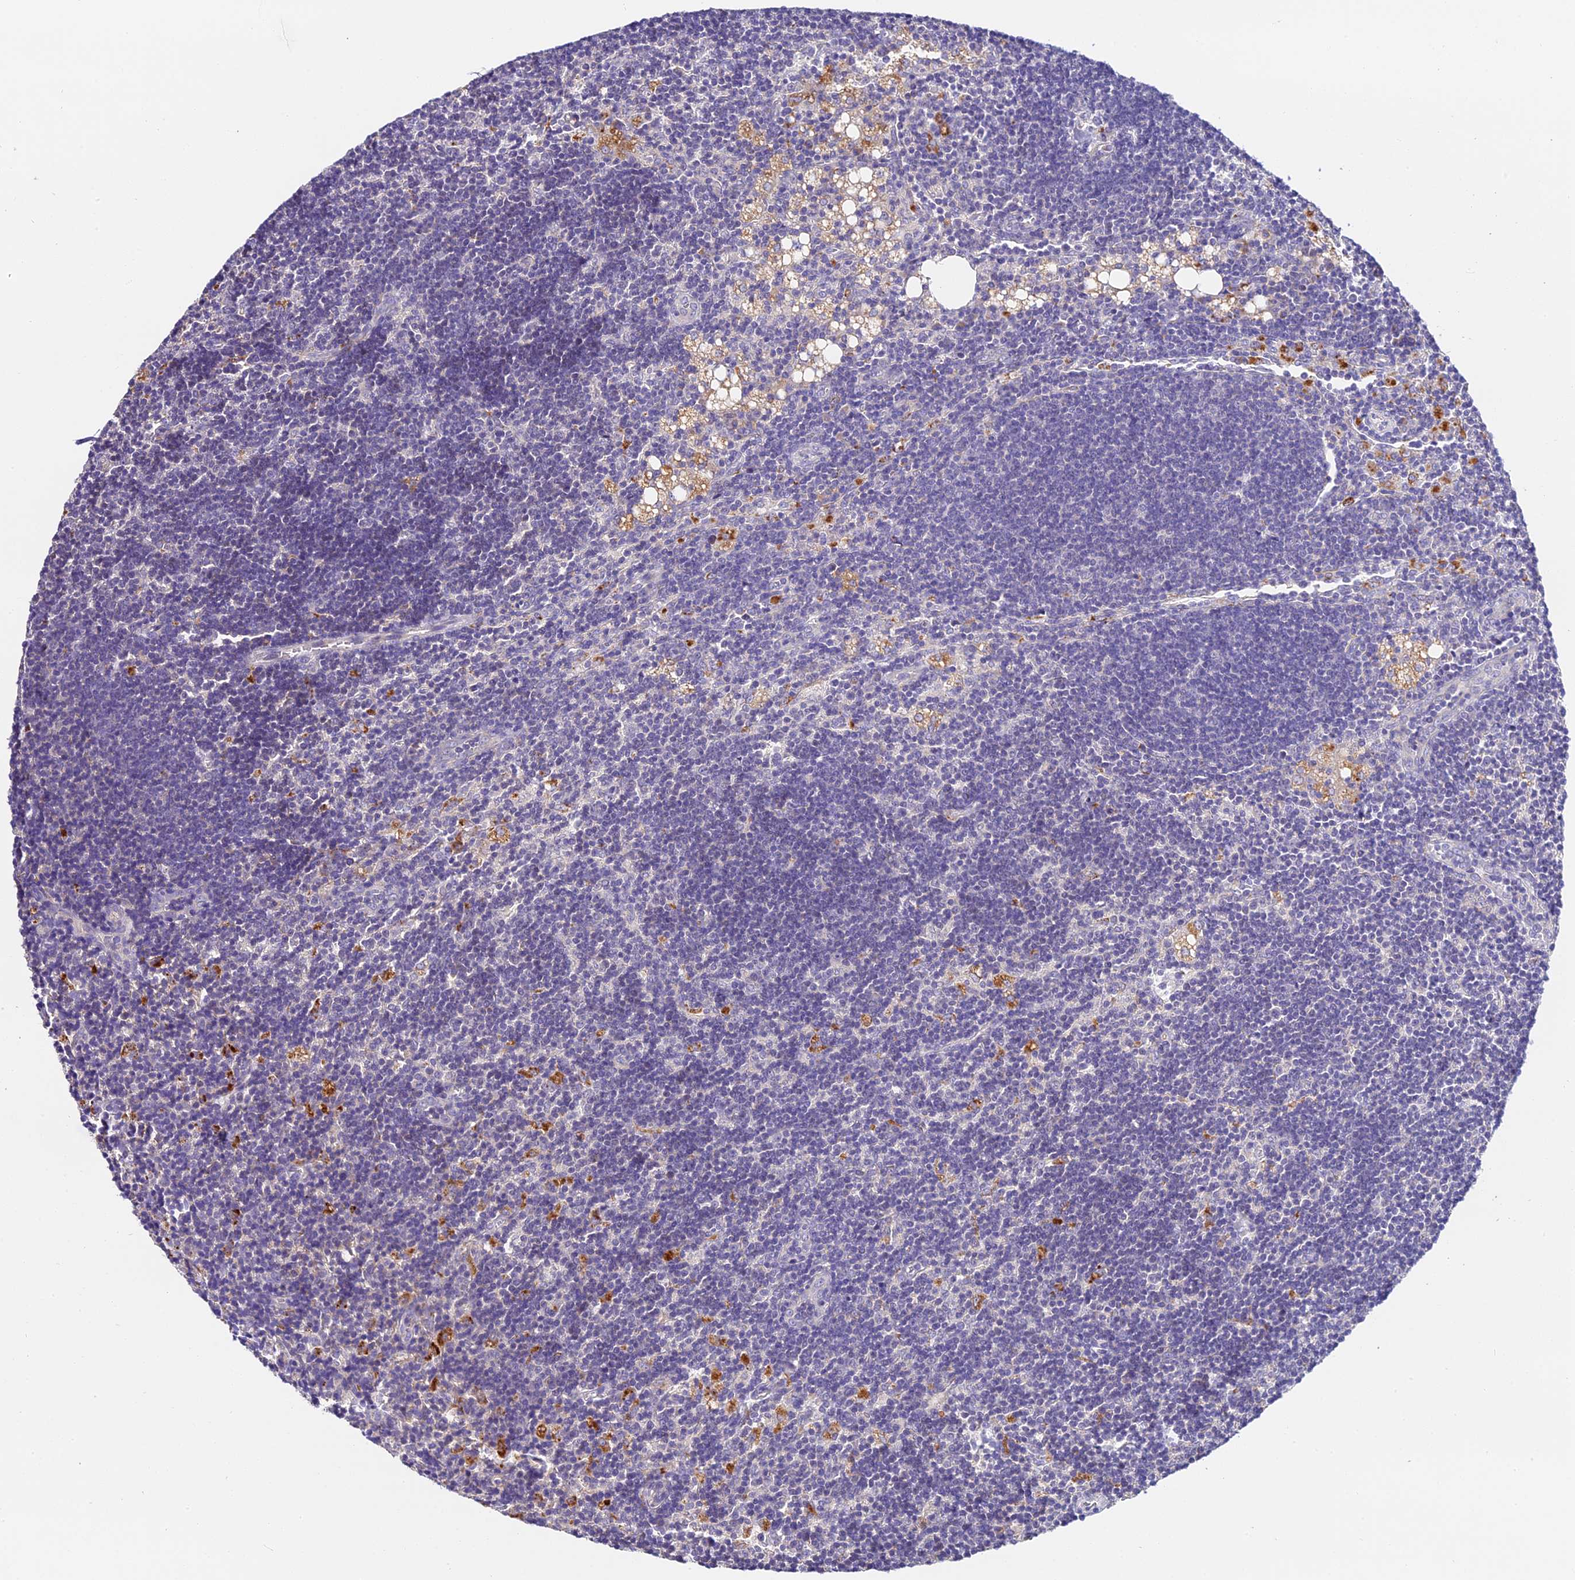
{"staining": {"intensity": "negative", "quantity": "none", "location": "none"}, "tissue": "lymph node", "cell_type": "Germinal center cells", "image_type": "normal", "snomed": [{"axis": "morphology", "description": "Normal tissue, NOS"}, {"axis": "topography", "description": "Lymph node"}], "caption": "DAB immunohistochemical staining of benign human lymph node exhibits no significant positivity in germinal center cells. (DAB IHC, high magnification).", "gene": "LYPD6", "patient": {"sex": "male", "age": 24}}